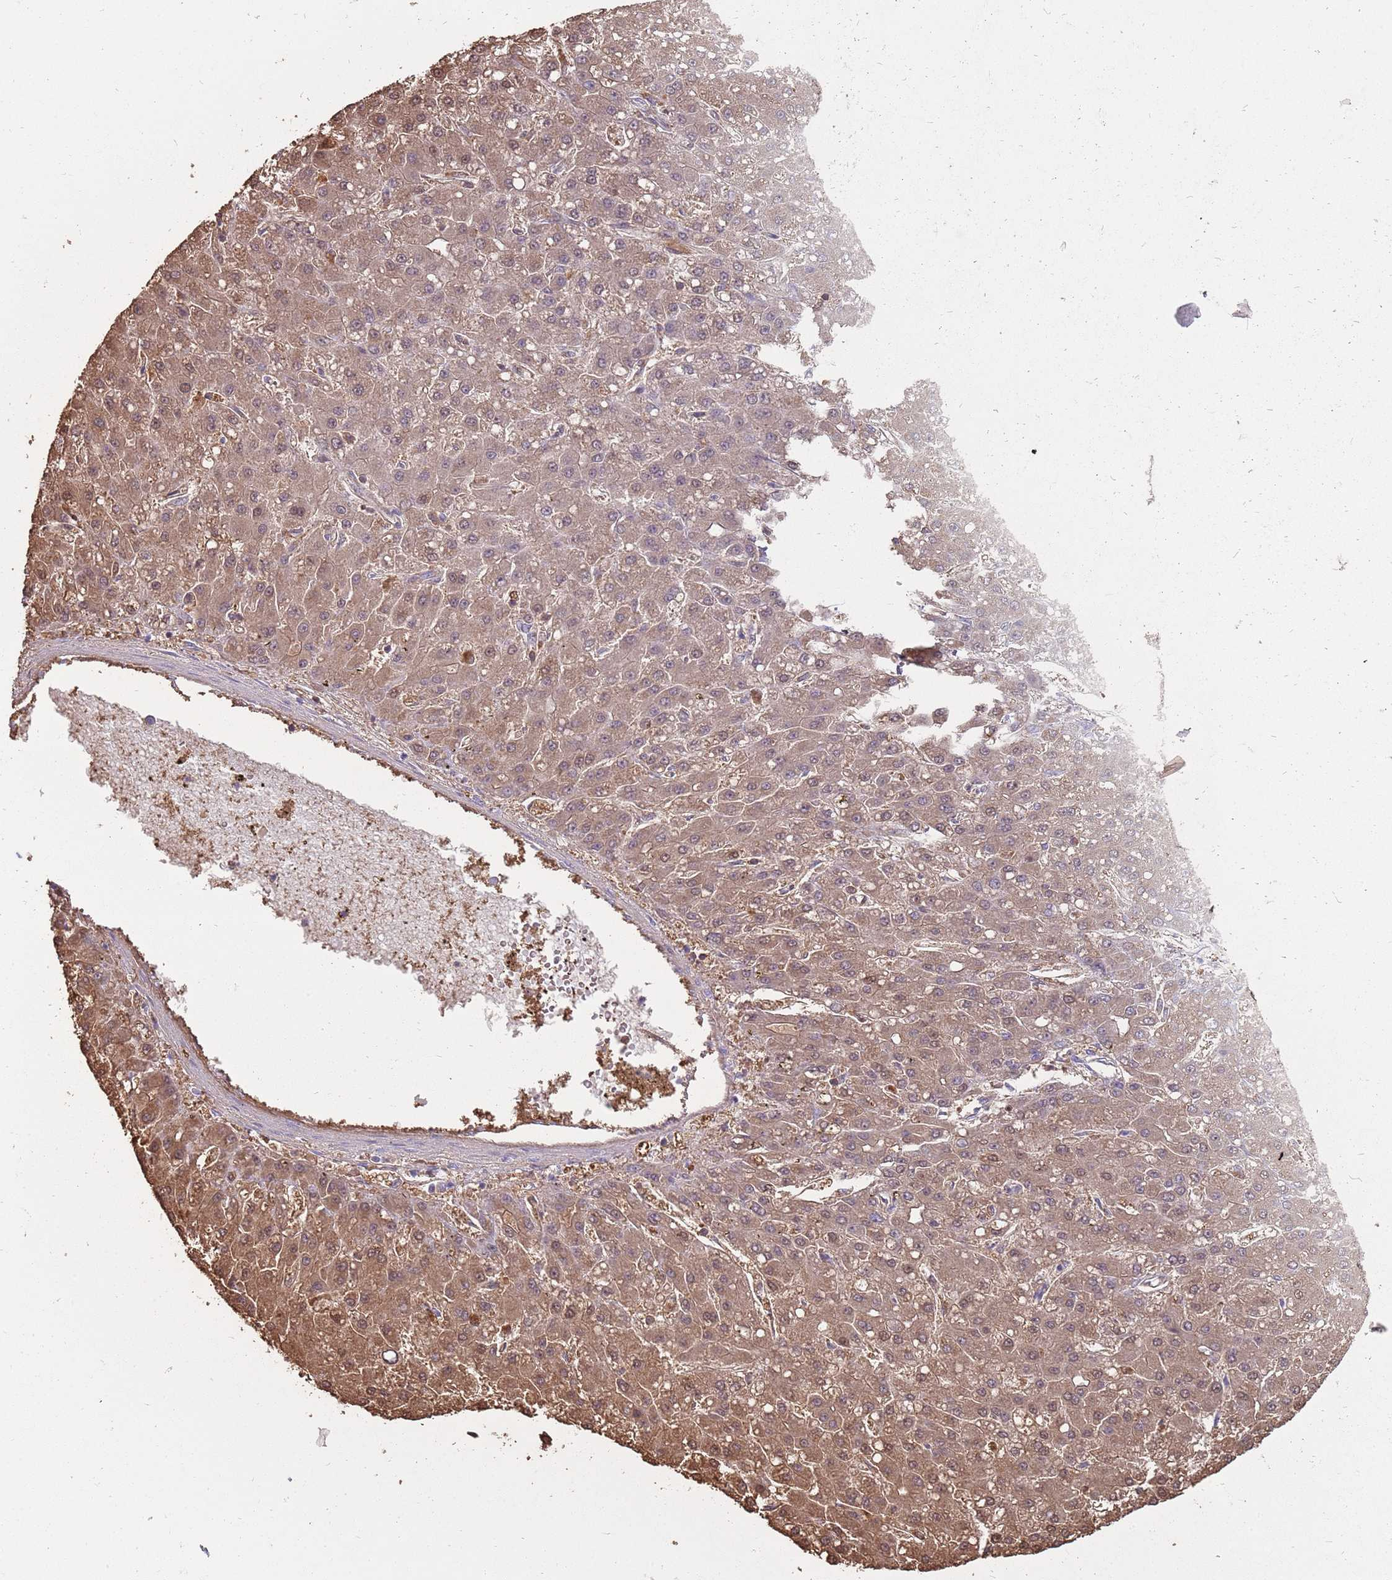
{"staining": {"intensity": "moderate", "quantity": "25%-75%", "location": "cytoplasmic/membranous,nuclear"}, "tissue": "liver cancer", "cell_type": "Tumor cells", "image_type": "cancer", "snomed": [{"axis": "morphology", "description": "Carcinoma, Hepatocellular, NOS"}, {"axis": "topography", "description": "Liver"}], "caption": "Liver hepatocellular carcinoma tissue exhibits moderate cytoplasmic/membranous and nuclear staining in approximately 25%-75% of tumor cells (DAB (3,3'-diaminobenzidine) IHC, brown staining for protein, blue staining for nuclei).", "gene": "NBPF3", "patient": {"sex": "male", "age": 67}}